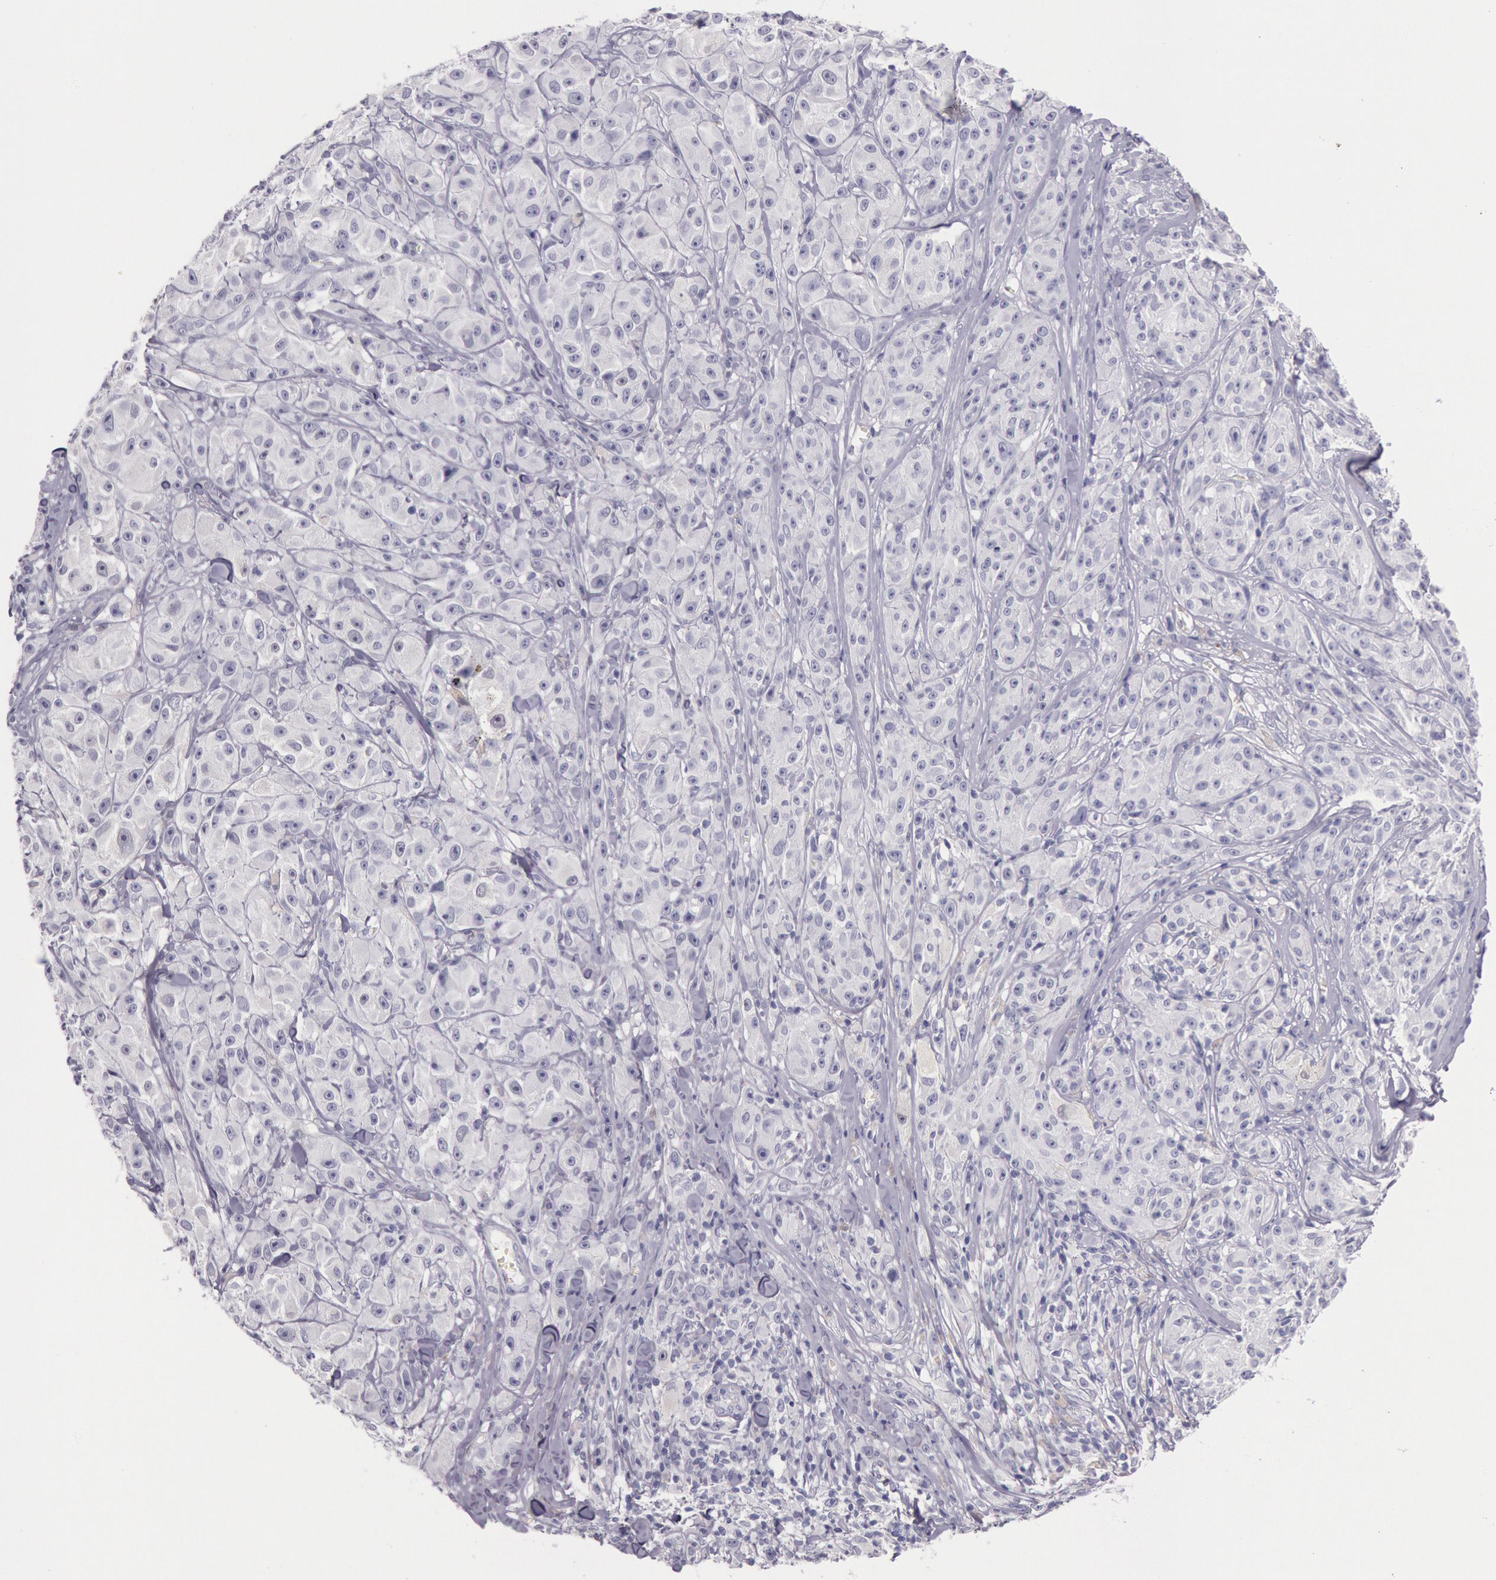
{"staining": {"intensity": "negative", "quantity": "none", "location": "none"}, "tissue": "melanoma", "cell_type": "Tumor cells", "image_type": "cancer", "snomed": [{"axis": "morphology", "description": "Malignant melanoma, NOS"}, {"axis": "topography", "description": "Skin"}], "caption": "A high-resolution image shows immunohistochemistry staining of malignant melanoma, which displays no significant expression in tumor cells.", "gene": "EGFR", "patient": {"sex": "male", "age": 56}}